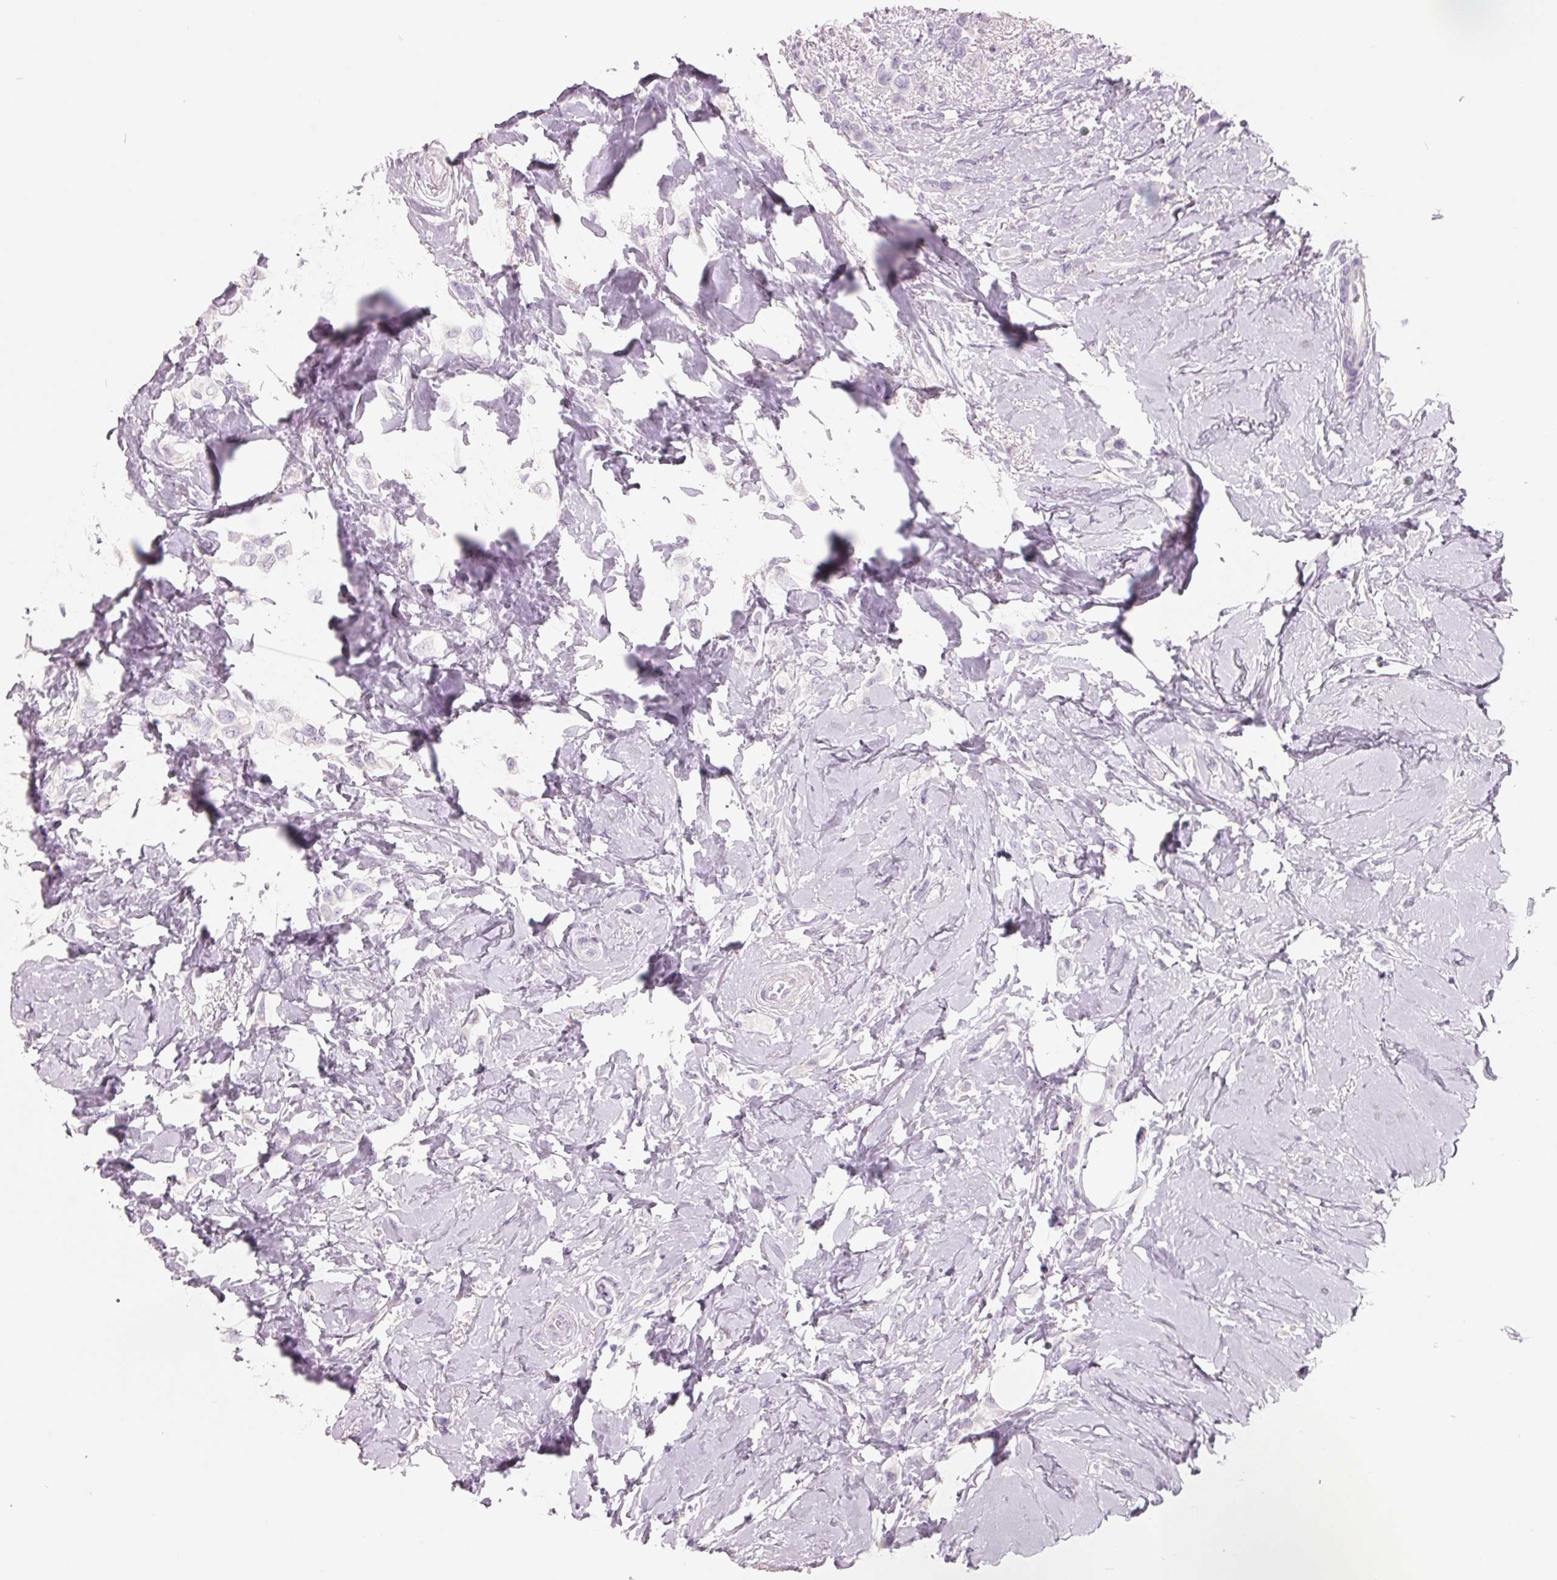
{"staining": {"intensity": "negative", "quantity": "none", "location": "none"}, "tissue": "breast cancer", "cell_type": "Tumor cells", "image_type": "cancer", "snomed": [{"axis": "morphology", "description": "Lobular carcinoma"}, {"axis": "topography", "description": "Breast"}], "caption": "Histopathology image shows no significant protein staining in tumor cells of lobular carcinoma (breast).", "gene": "FTCD", "patient": {"sex": "female", "age": 66}}